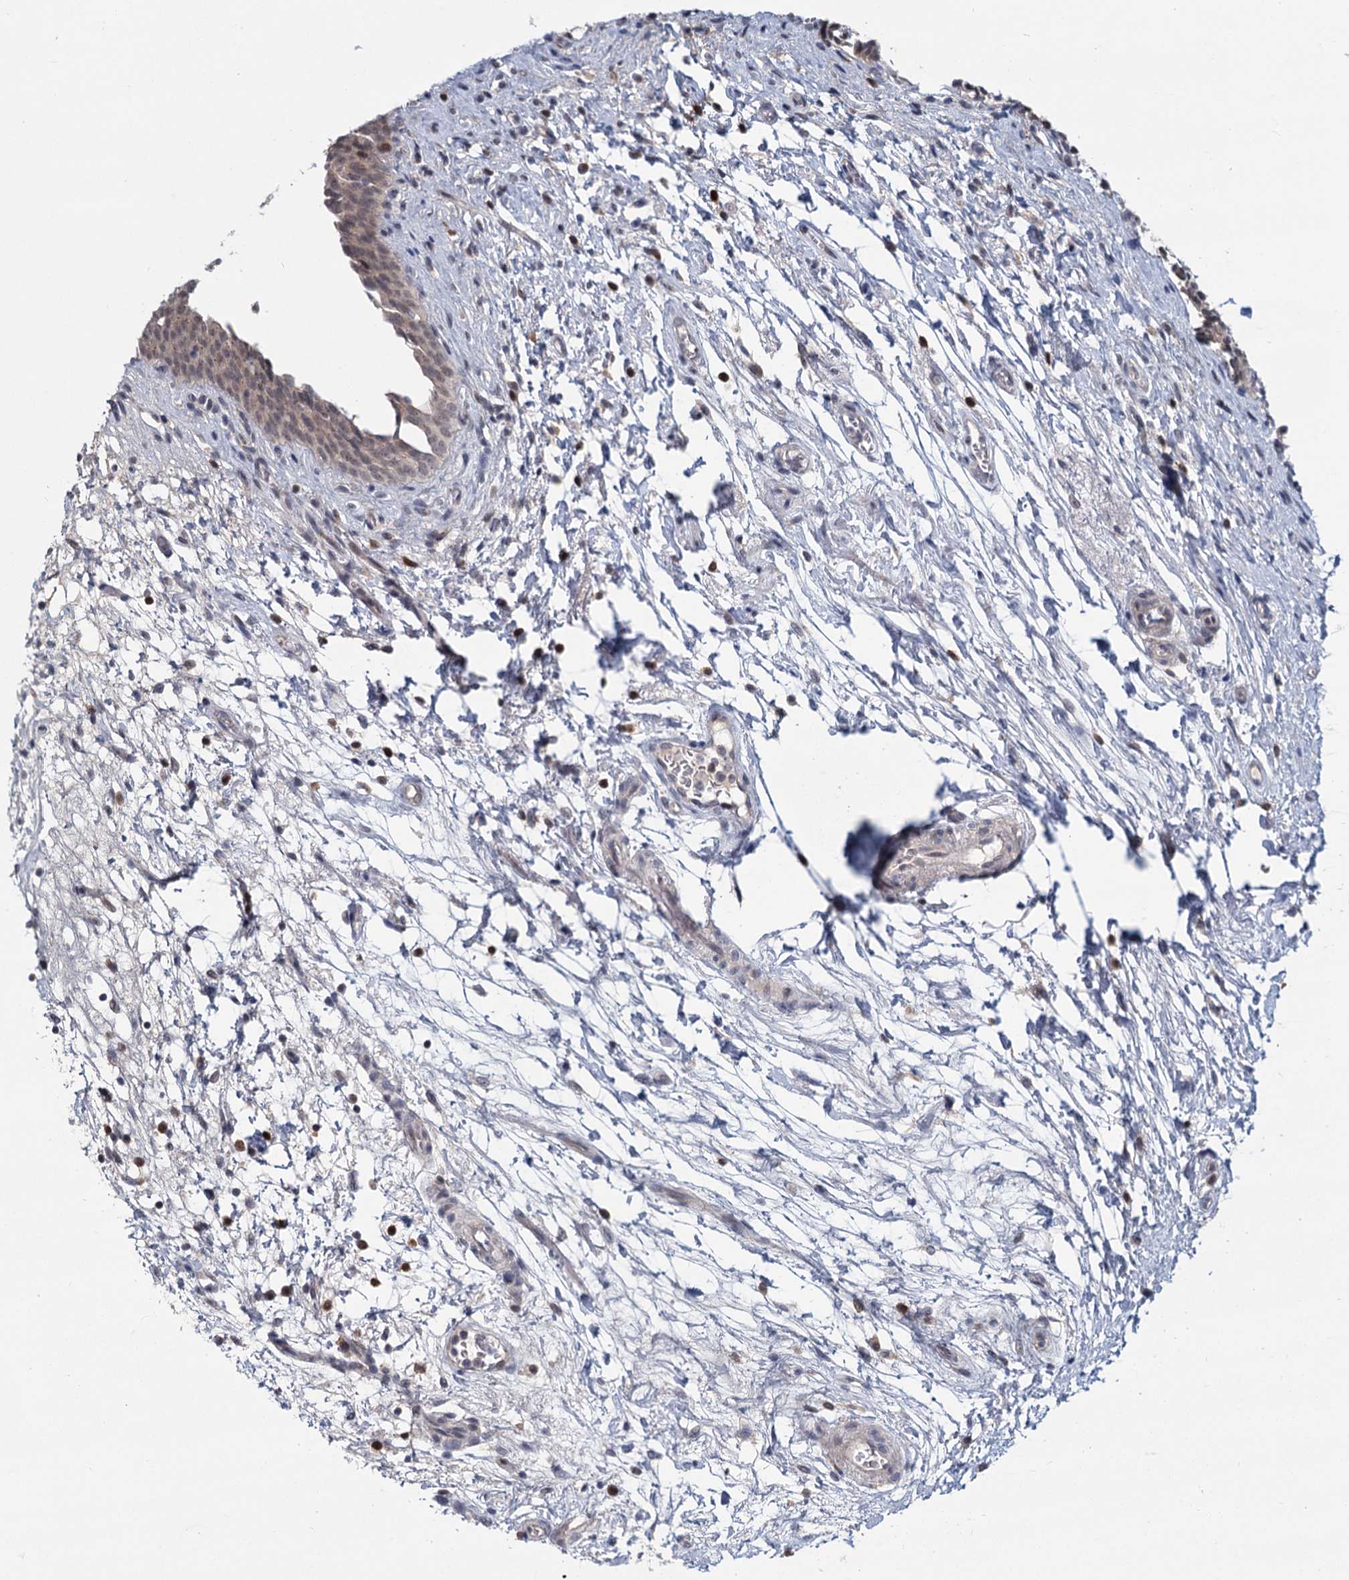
{"staining": {"intensity": "weak", "quantity": "<25%", "location": "cytoplasmic/membranous,nuclear"}, "tissue": "urinary bladder", "cell_type": "Urothelial cells", "image_type": "normal", "snomed": [{"axis": "morphology", "description": "Normal tissue, NOS"}, {"axis": "topography", "description": "Urinary bladder"}], "caption": "This is a histopathology image of IHC staining of normal urinary bladder, which shows no expression in urothelial cells. (DAB immunohistochemistry visualized using brightfield microscopy, high magnification).", "gene": "STAP1", "patient": {"sex": "male", "age": 83}}